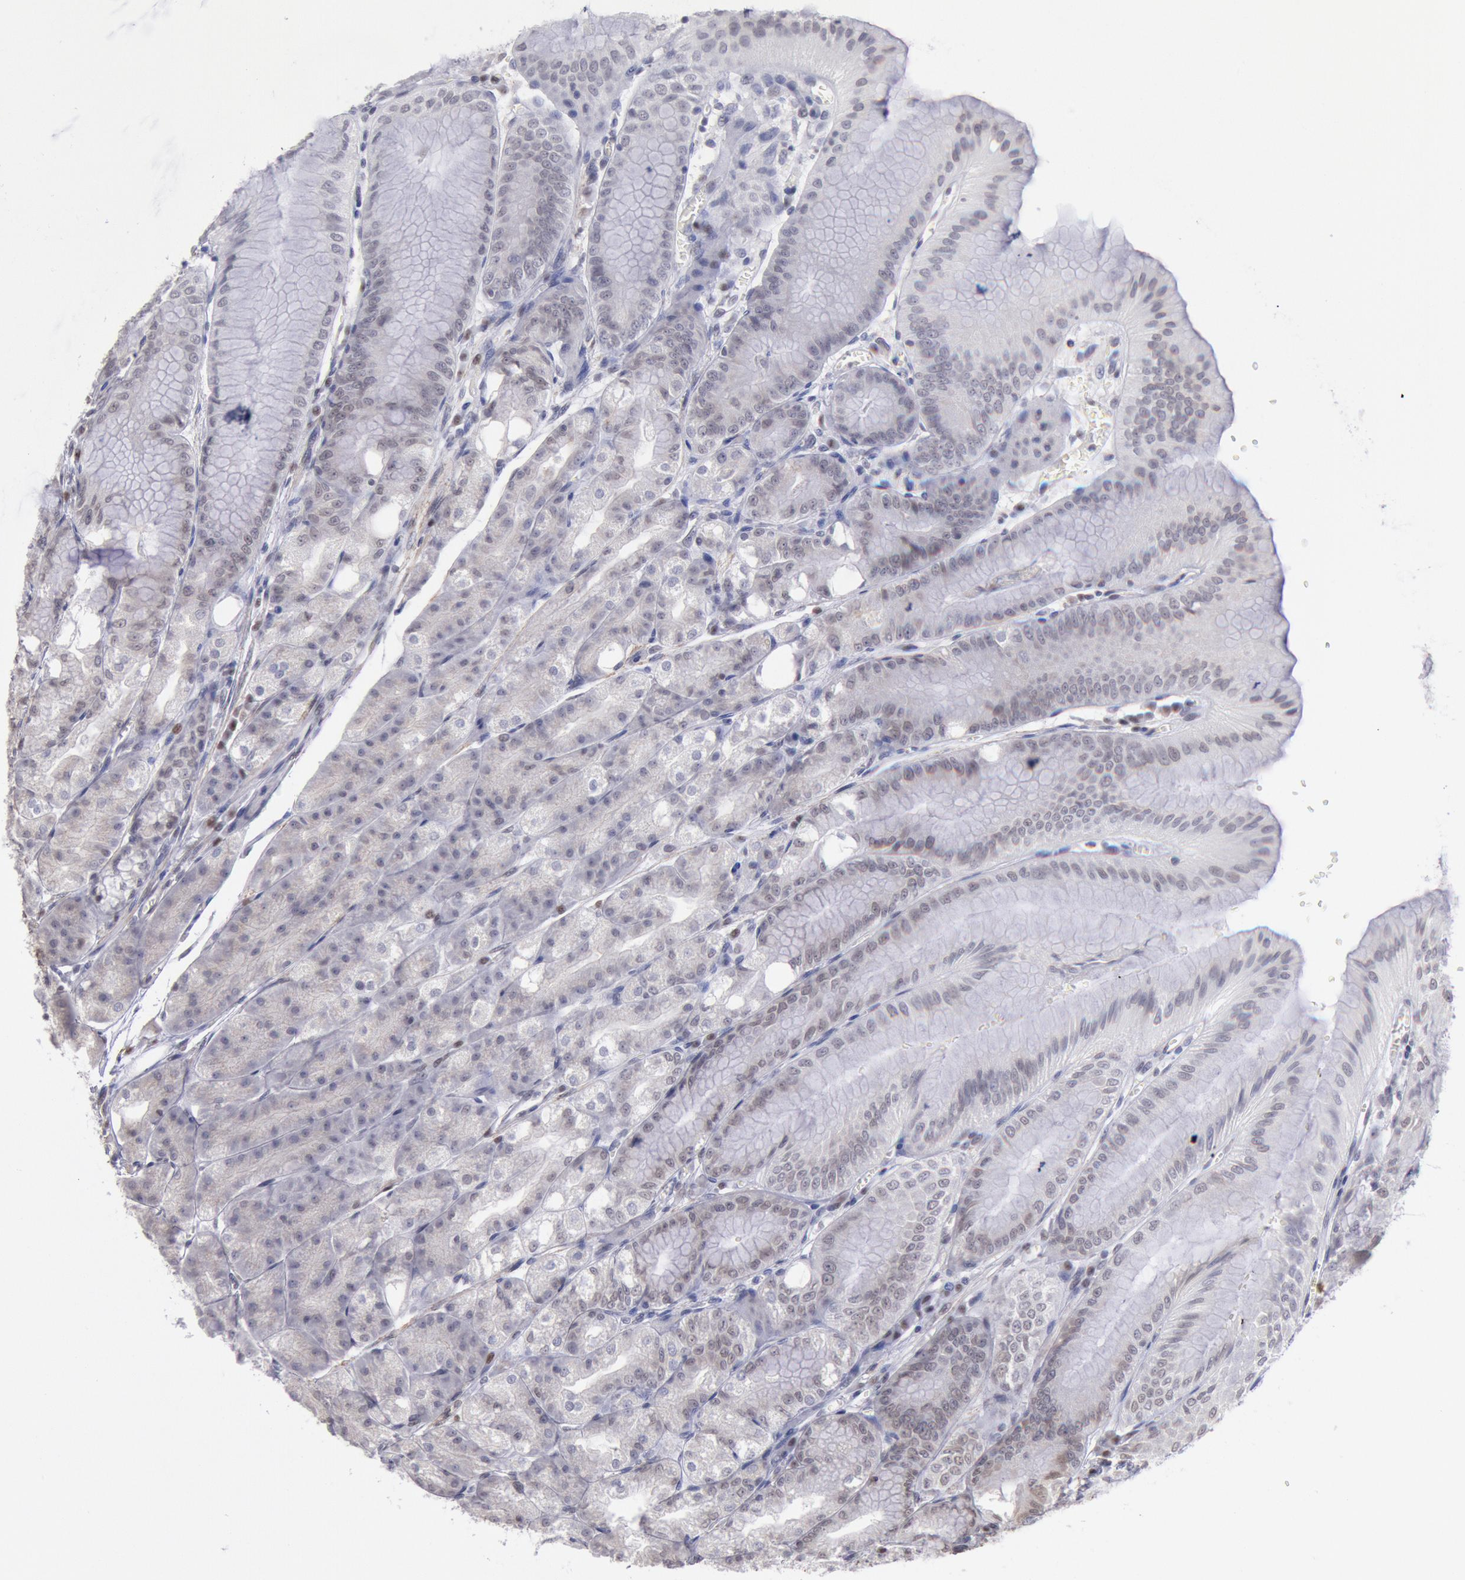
{"staining": {"intensity": "weak", "quantity": "25%-75%", "location": "cytoplasmic/membranous,nuclear"}, "tissue": "stomach", "cell_type": "Glandular cells", "image_type": "normal", "snomed": [{"axis": "morphology", "description": "Normal tissue, NOS"}, {"axis": "topography", "description": "Stomach, lower"}], "caption": "Weak cytoplasmic/membranous,nuclear staining for a protein is present in about 25%-75% of glandular cells of normal stomach using immunohistochemistry.", "gene": "MYH6", "patient": {"sex": "male", "age": 71}}